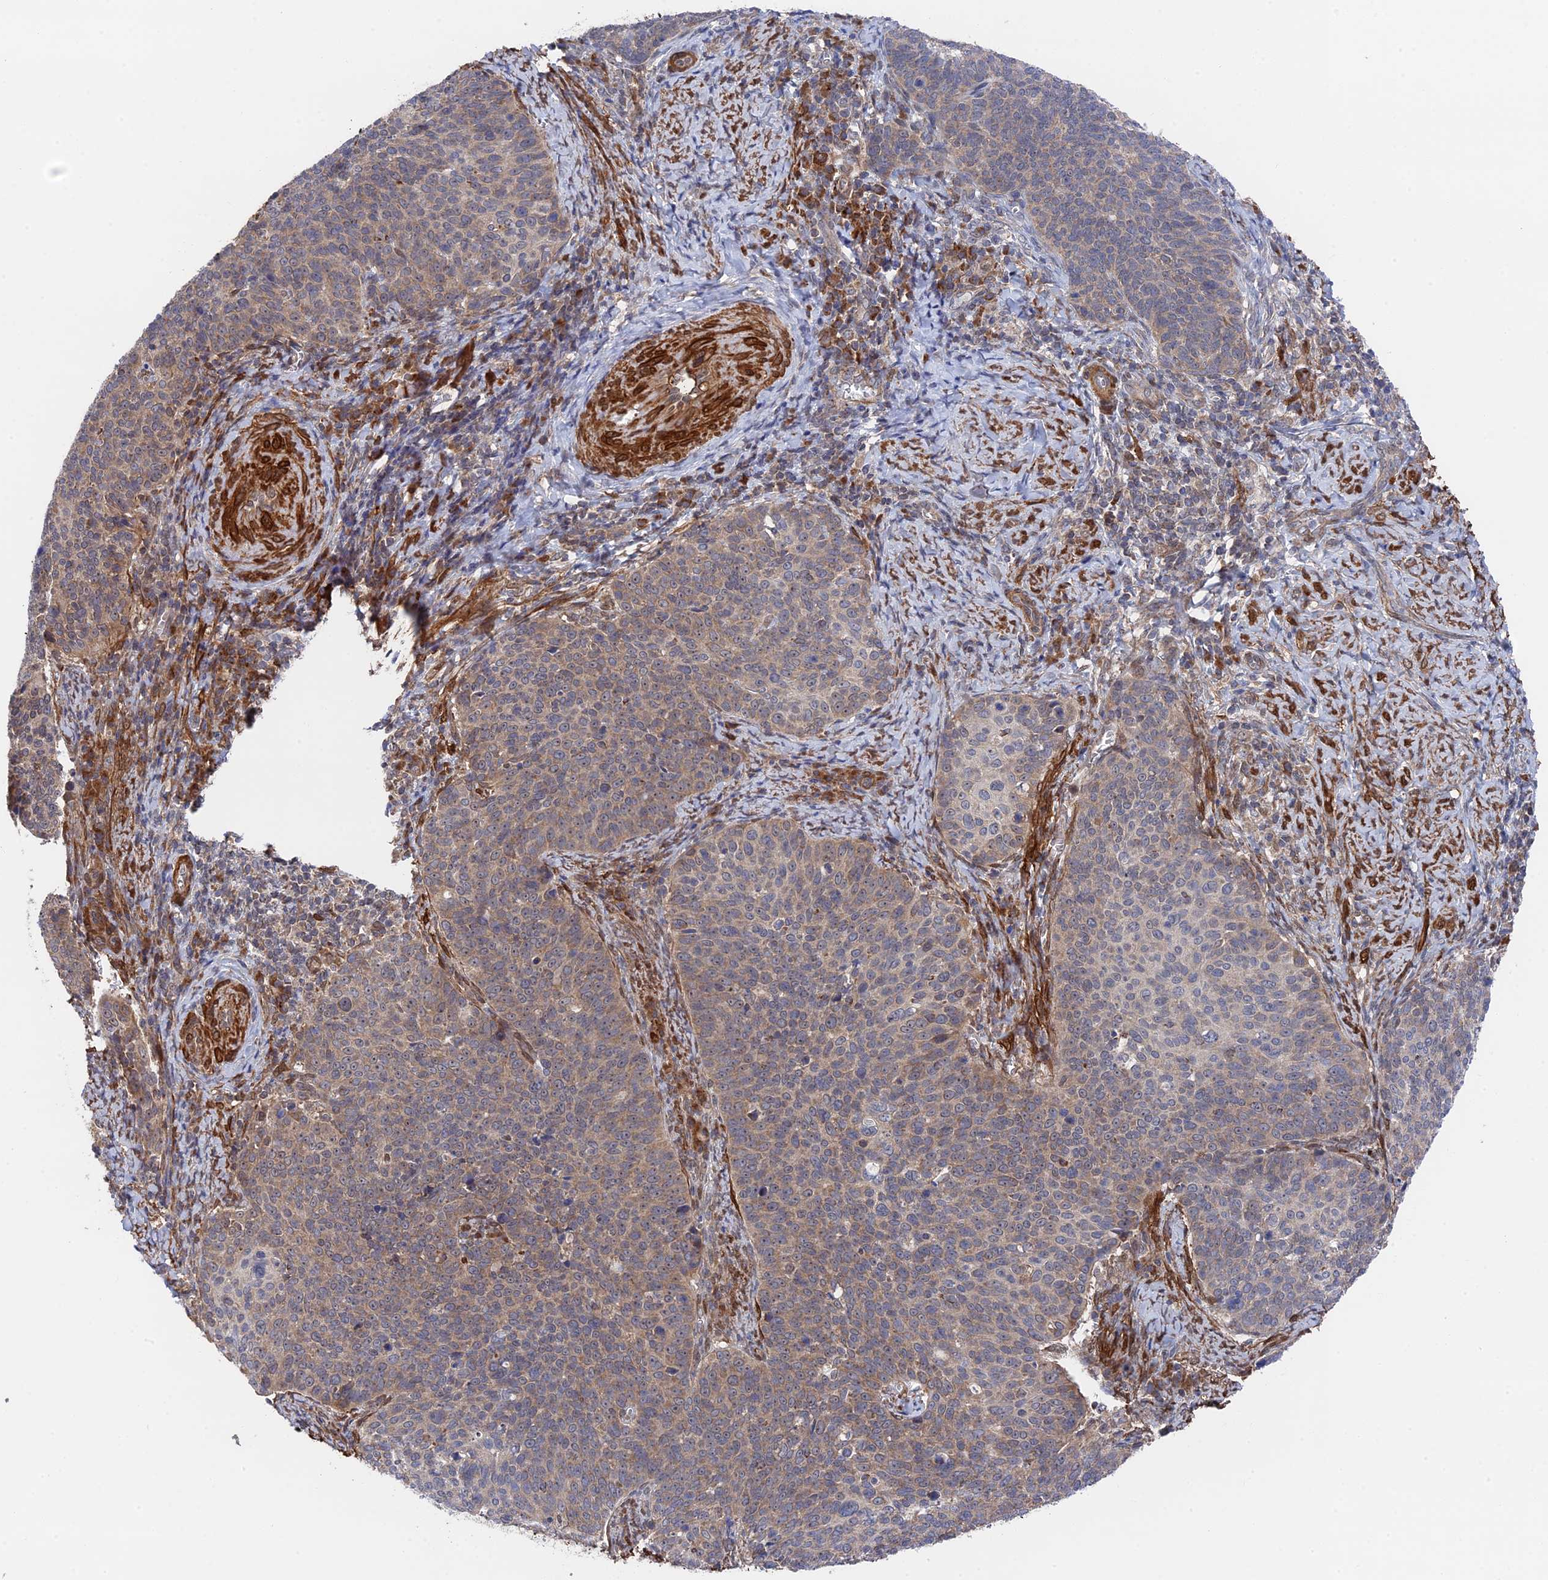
{"staining": {"intensity": "weak", "quantity": "25%-75%", "location": "cytoplasmic/membranous"}, "tissue": "cervical cancer", "cell_type": "Tumor cells", "image_type": "cancer", "snomed": [{"axis": "morphology", "description": "Normal tissue, NOS"}, {"axis": "morphology", "description": "Squamous cell carcinoma, NOS"}, {"axis": "topography", "description": "Cervix"}], "caption": "This histopathology image reveals immunohistochemistry staining of cervical cancer, with low weak cytoplasmic/membranous positivity in approximately 25%-75% of tumor cells.", "gene": "ZNF320", "patient": {"sex": "female", "age": 39}}